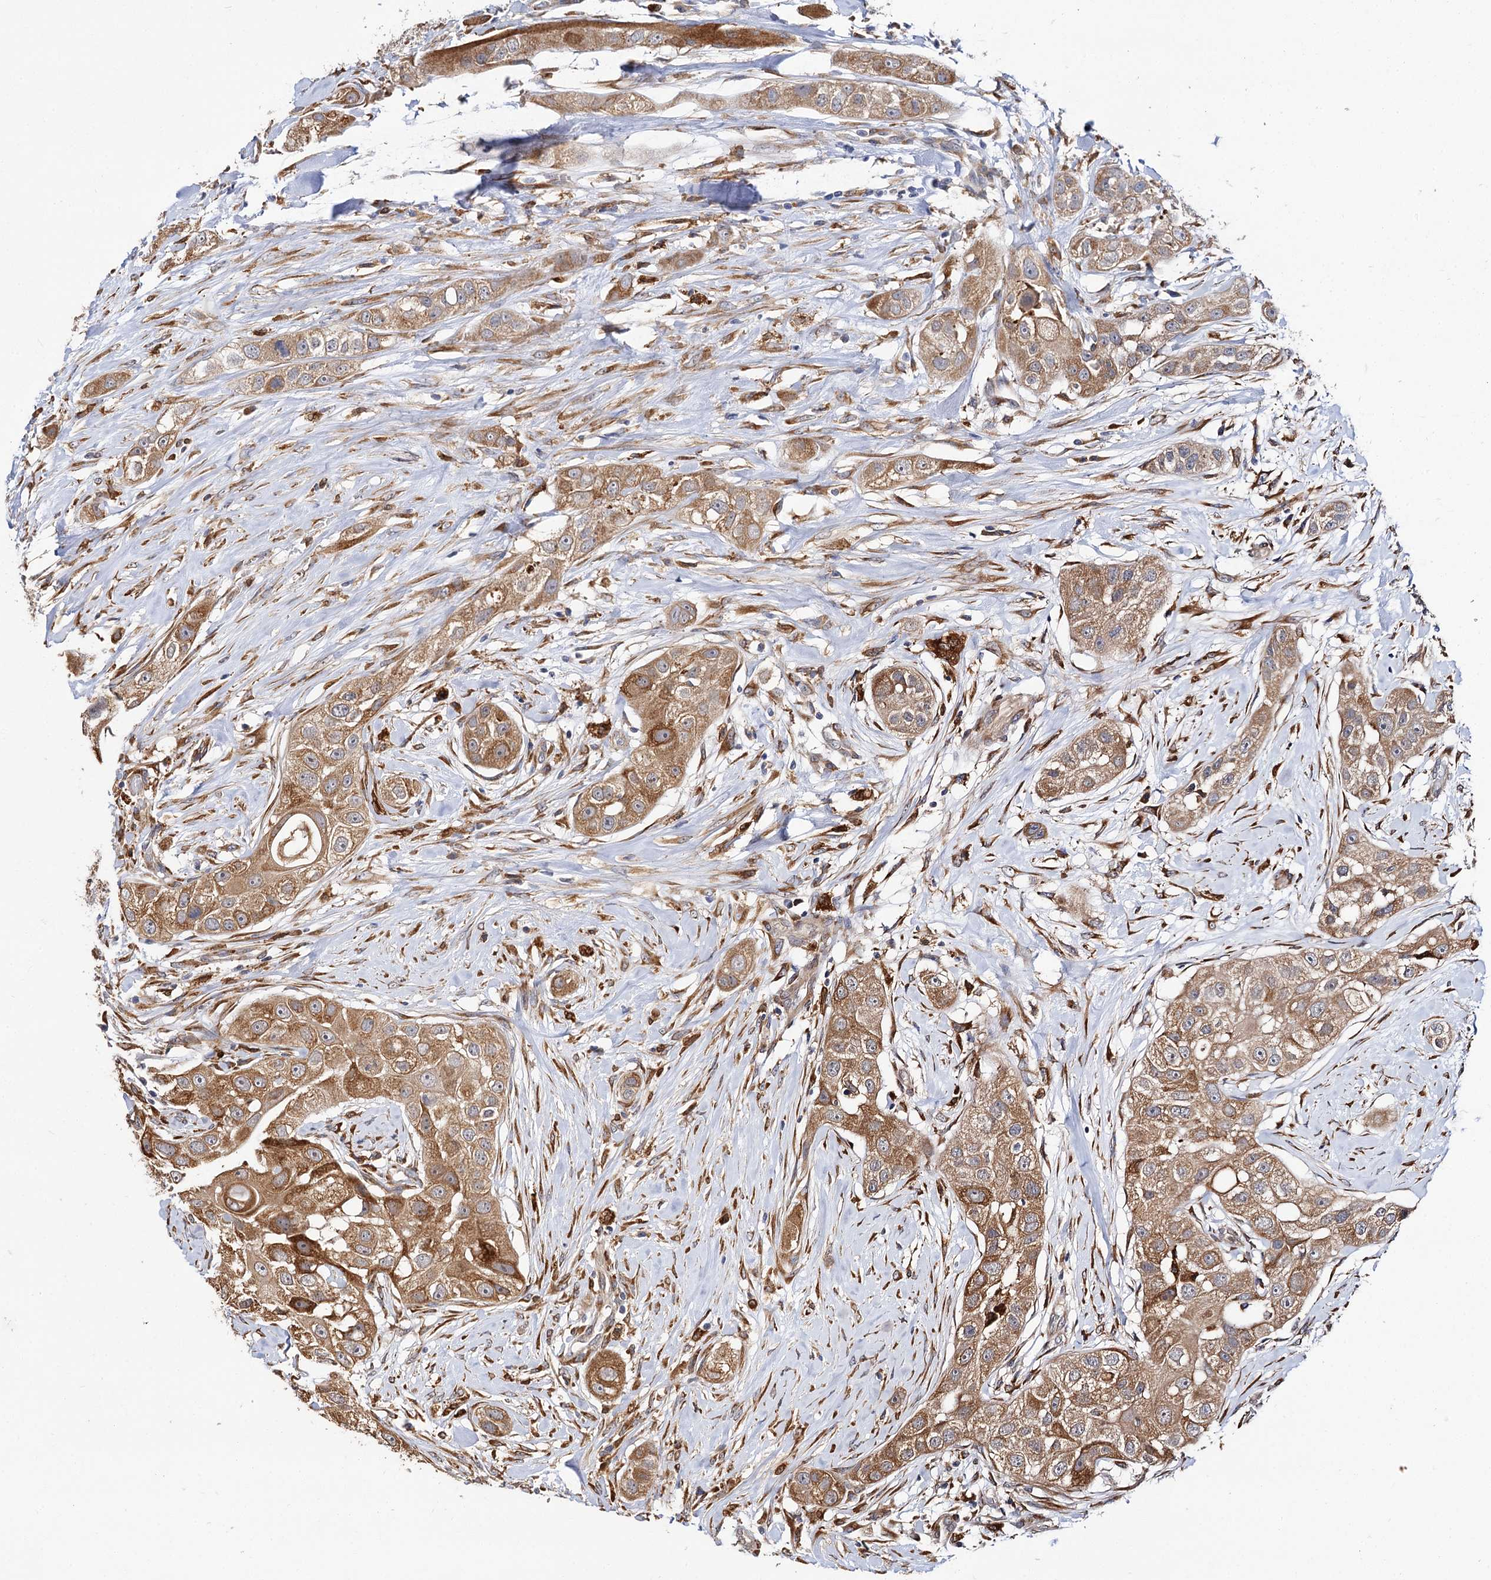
{"staining": {"intensity": "moderate", "quantity": ">75%", "location": "cytoplasmic/membranous"}, "tissue": "head and neck cancer", "cell_type": "Tumor cells", "image_type": "cancer", "snomed": [{"axis": "morphology", "description": "Normal tissue, NOS"}, {"axis": "morphology", "description": "Squamous cell carcinoma, NOS"}, {"axis": "topography", "description": "Skeletal muscle"}, {"axis": "topography", "description": "Head-Neck"}], "caption": "Head and neck squamous cell carcinoma stained with immunohistochemistry (IHC) demonstrates moderate cytoplasmic/membranous staining in about >75% of tumor cells. Using DAB (3,3'-diaminobenzidine) (brown) and hematoxylin (blue) stains, captured at high magnification using brightfield microscopy.", "gene": "PPIP5K2", "patient": {"sex": "male", "age": 51}}